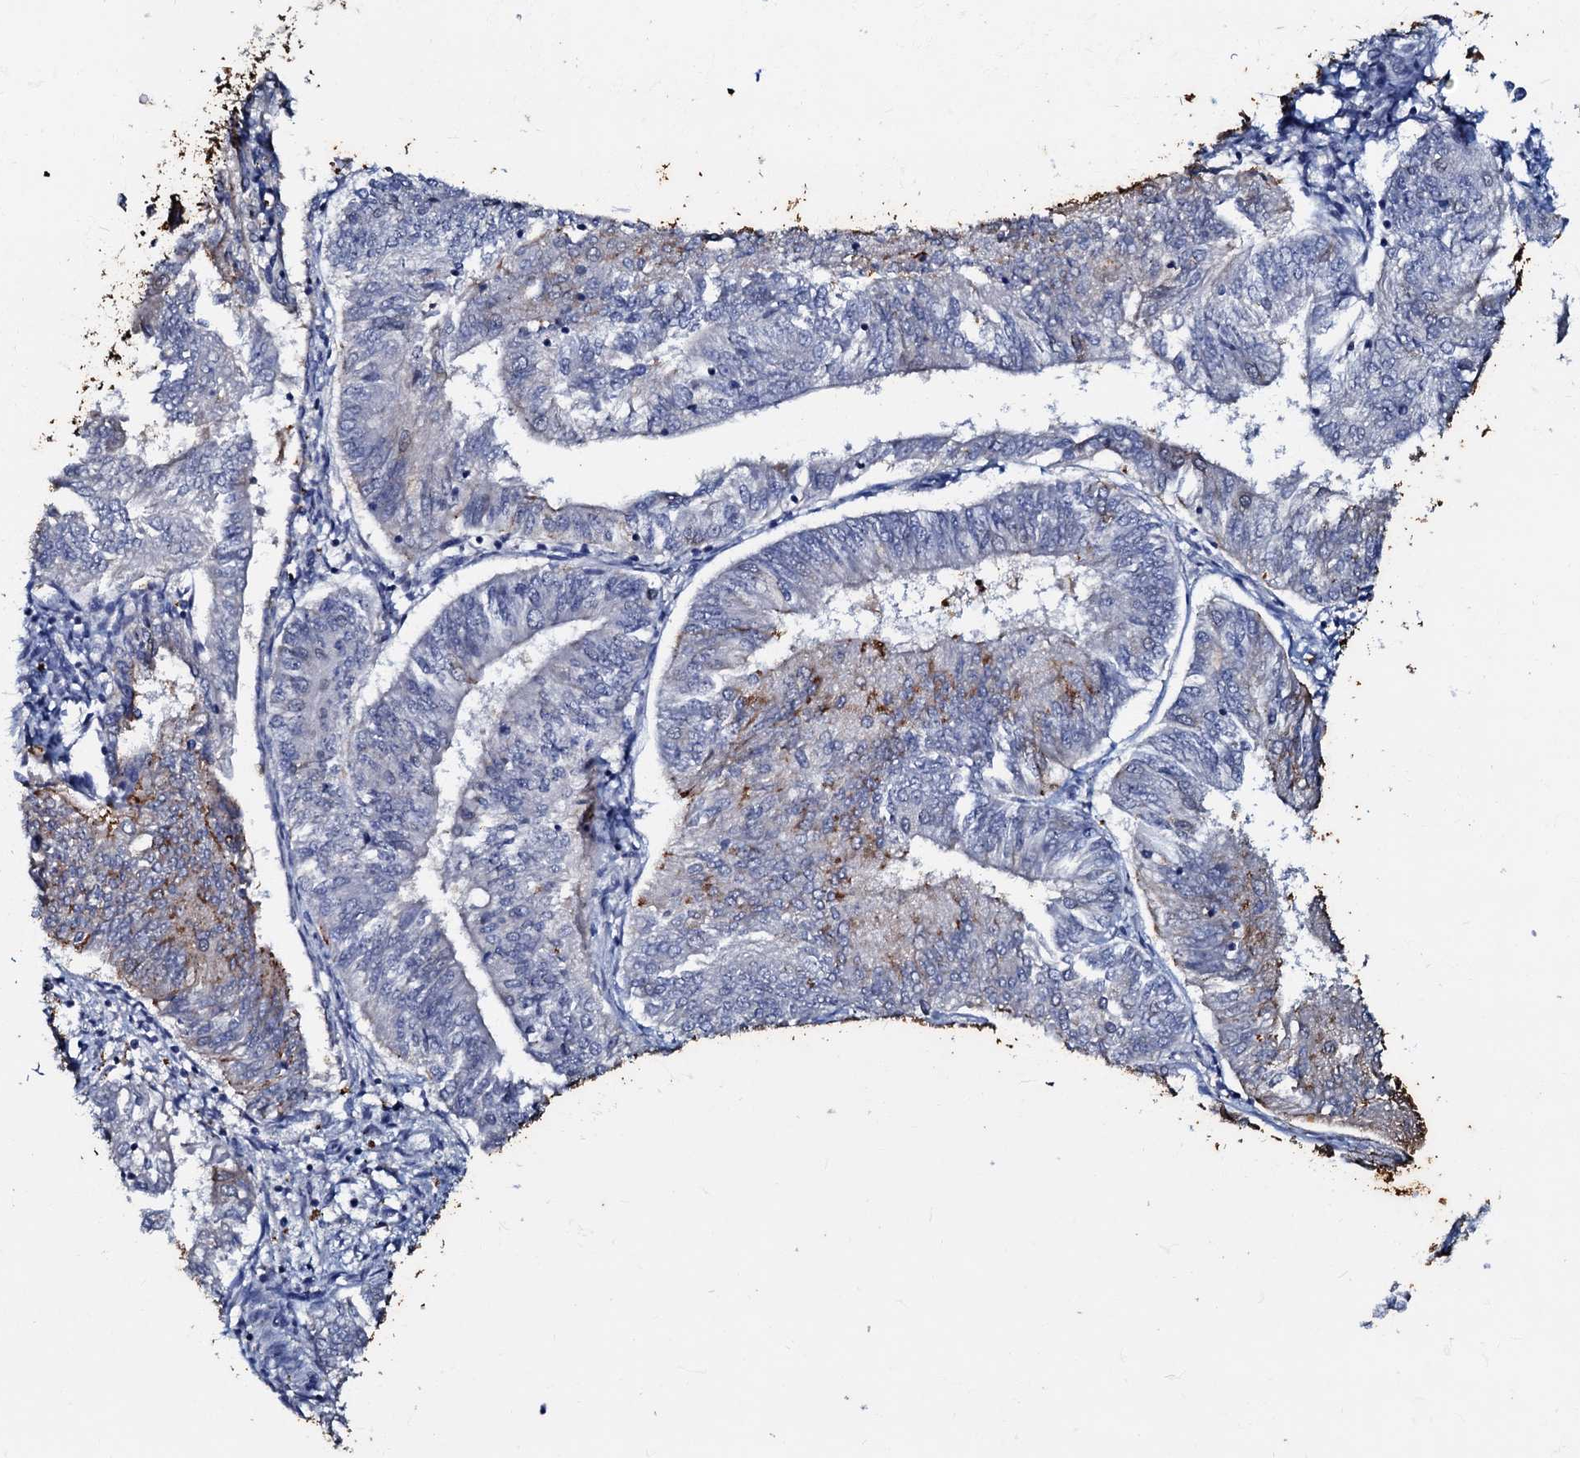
{"staining": {"intensity": "moderate", "quantity": "<25%", "location": "cytoplasmic/membranous"}, "tissue": "endometrial cancer", "cell_type": "Tumor cells", "image_type": "cancer", "snomed": [{"axis": "morphology", "description": "Adenocarcinoma, NOS"}, {"axis": "topography", "description": "Endometrium"}], "caption": "This is a histology image of IHC staining of endometrial cancer, which shows moderate staining in the cytoplasmic/membranous of tumor cells.", "gene": "MANSC4", "patient": {"sex": "female", "age": 58}}